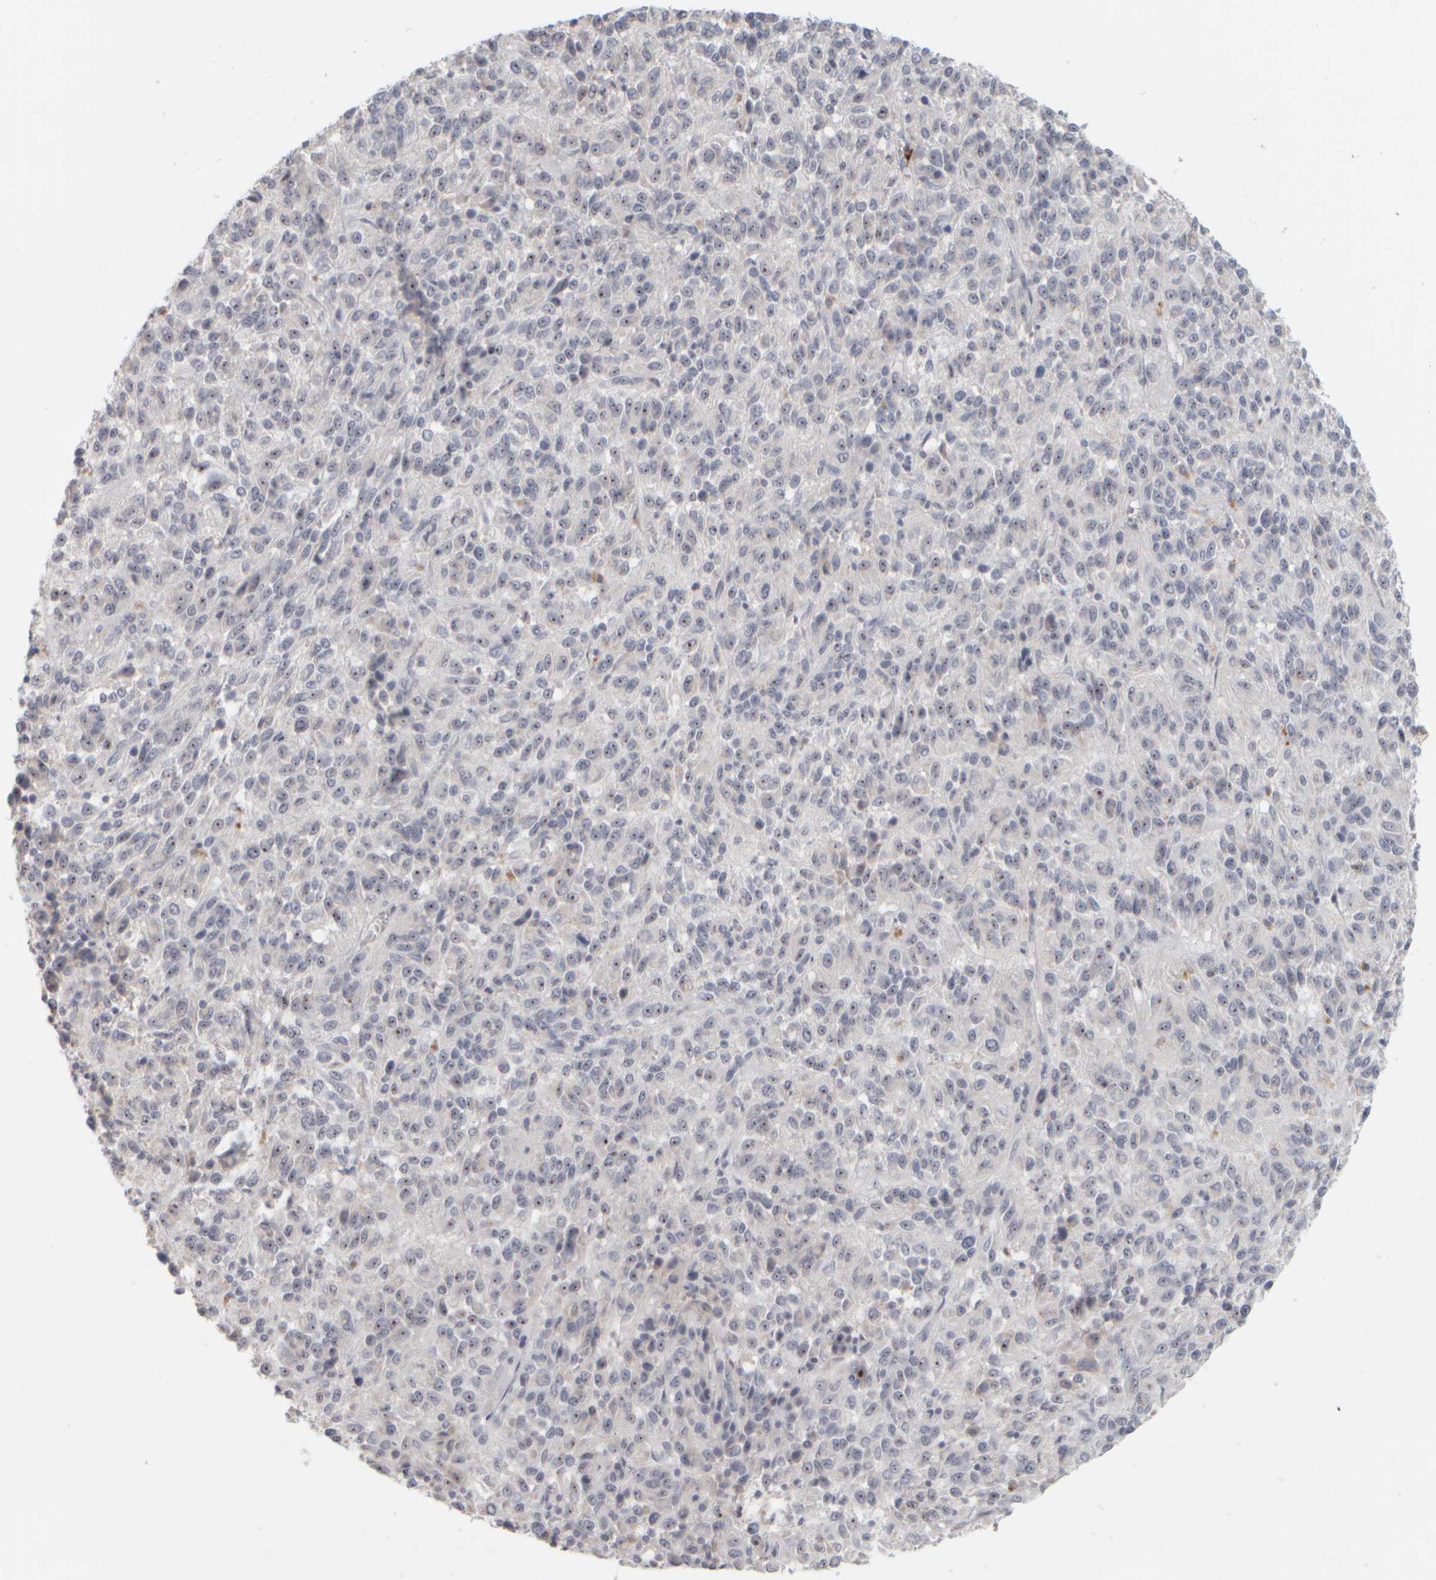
{"staining": {"intensity": "moderate", "quantity": ">75%", "location": "nuclear"}, "tissue": "melanoma", "cell_type": "Tumor cells", "image_type": "cancer", "snomed": [{"axis": "morphology", "description": "Malignant melanoma, Metastatic site"}, {"axis": "topography", "description": "Lung"}], "caption": "A brown stain shows moderate nuclear staining of a protein in human melanoma tumor cells. (Brightfield microscopy of DAB IHC at high magnification).", "gene": "DCXR", "patient": {"sex": "male", "age": 64}}